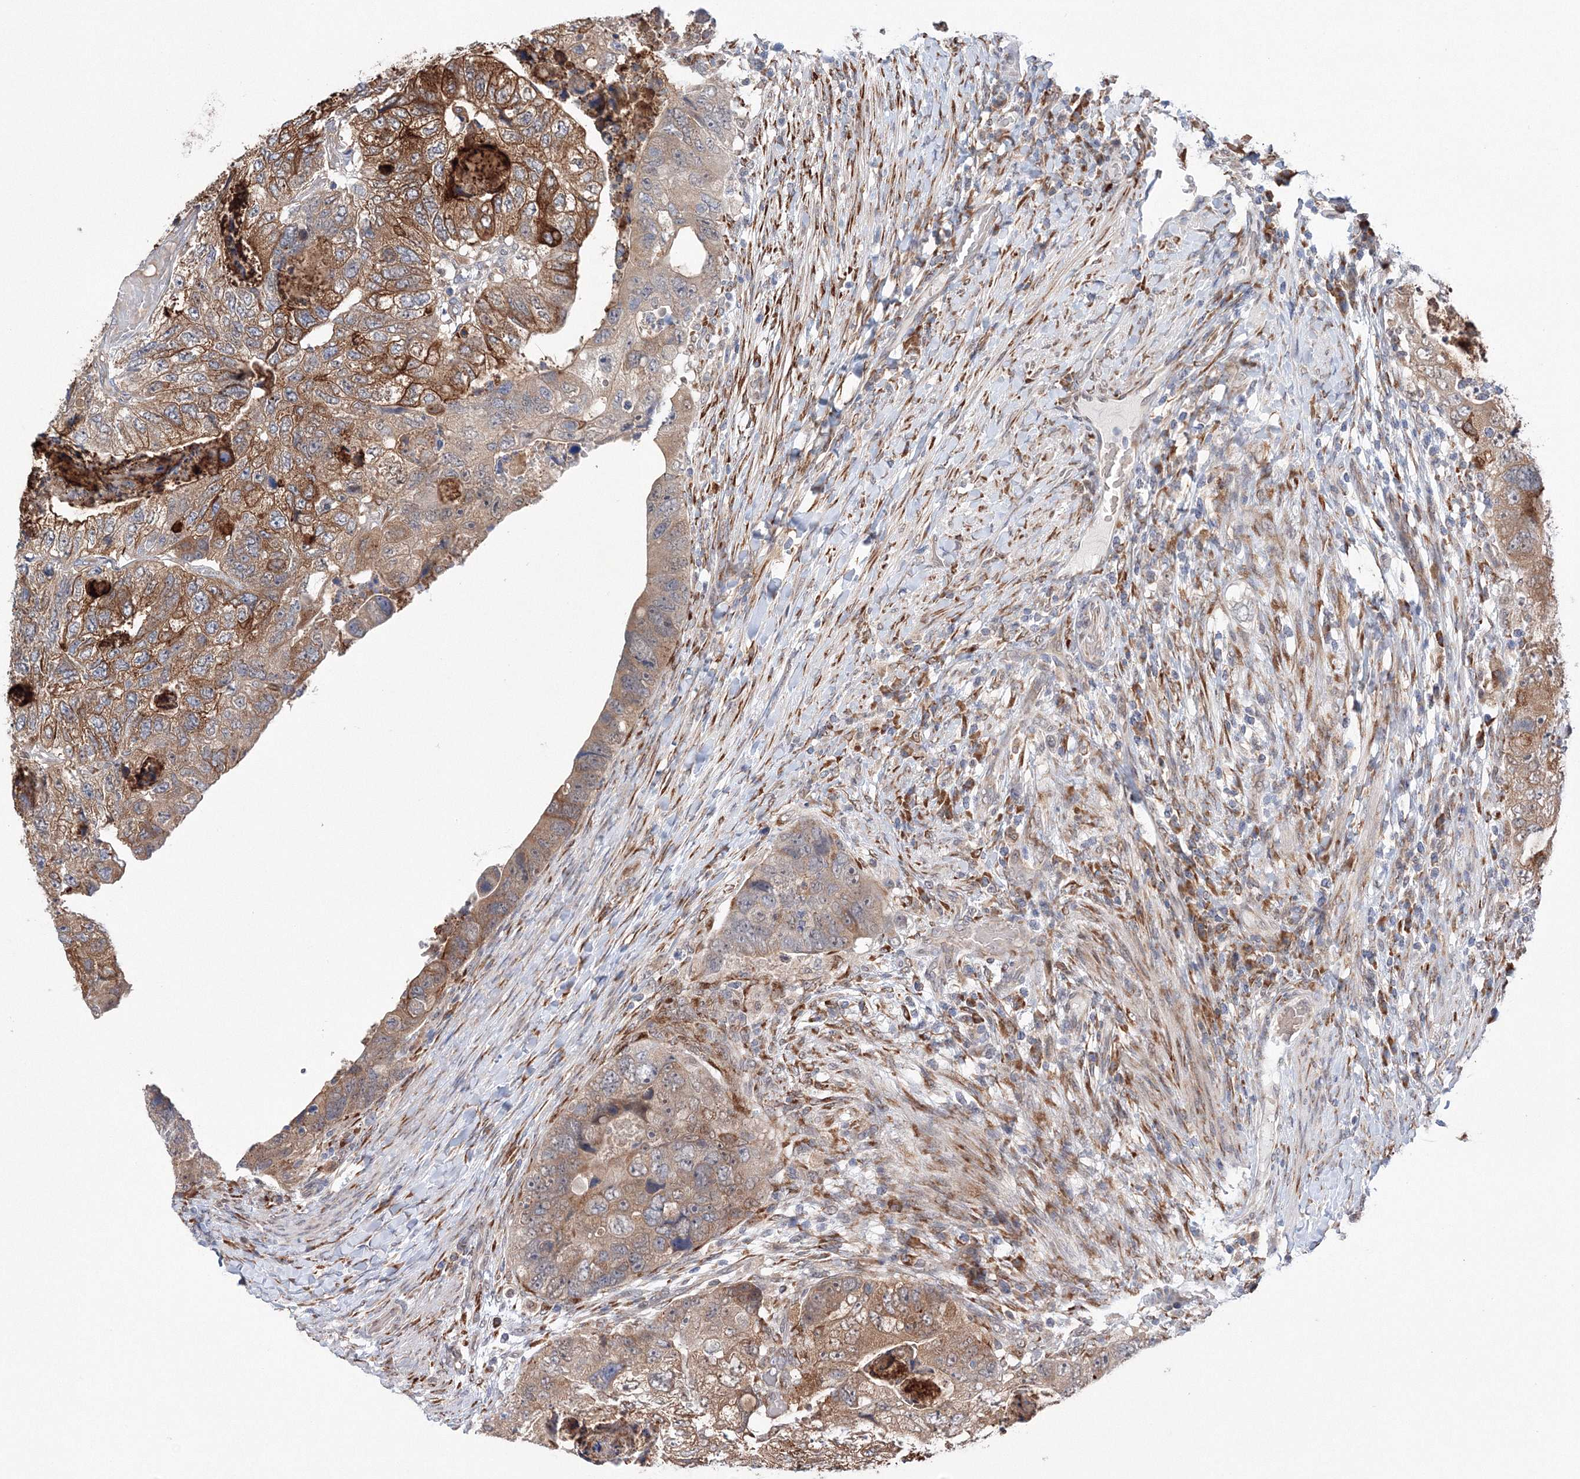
{"staining": {"intensity": "strong", "quantity": "25%-75%", "location": "cytoplasmic/membranous"}, "tissue": "colorectal cancer", "cell_type": "Tumor cells", "image_type": "cancer", "snomed": [{"axis": "morphology", "description": "Adenocarcinoma, NOS"}, {"axis": "topography", "description": "Rectum"}], "caption": "IHC photomicrograph of human colorectal cancer stained for a protein (brown), which displays high levels of strong cytoplasmic/membranous staining in about 25%-75% of tumor cells.", "gene": "DIS3L2", "patient": {"sex": "male", "age": 59}}